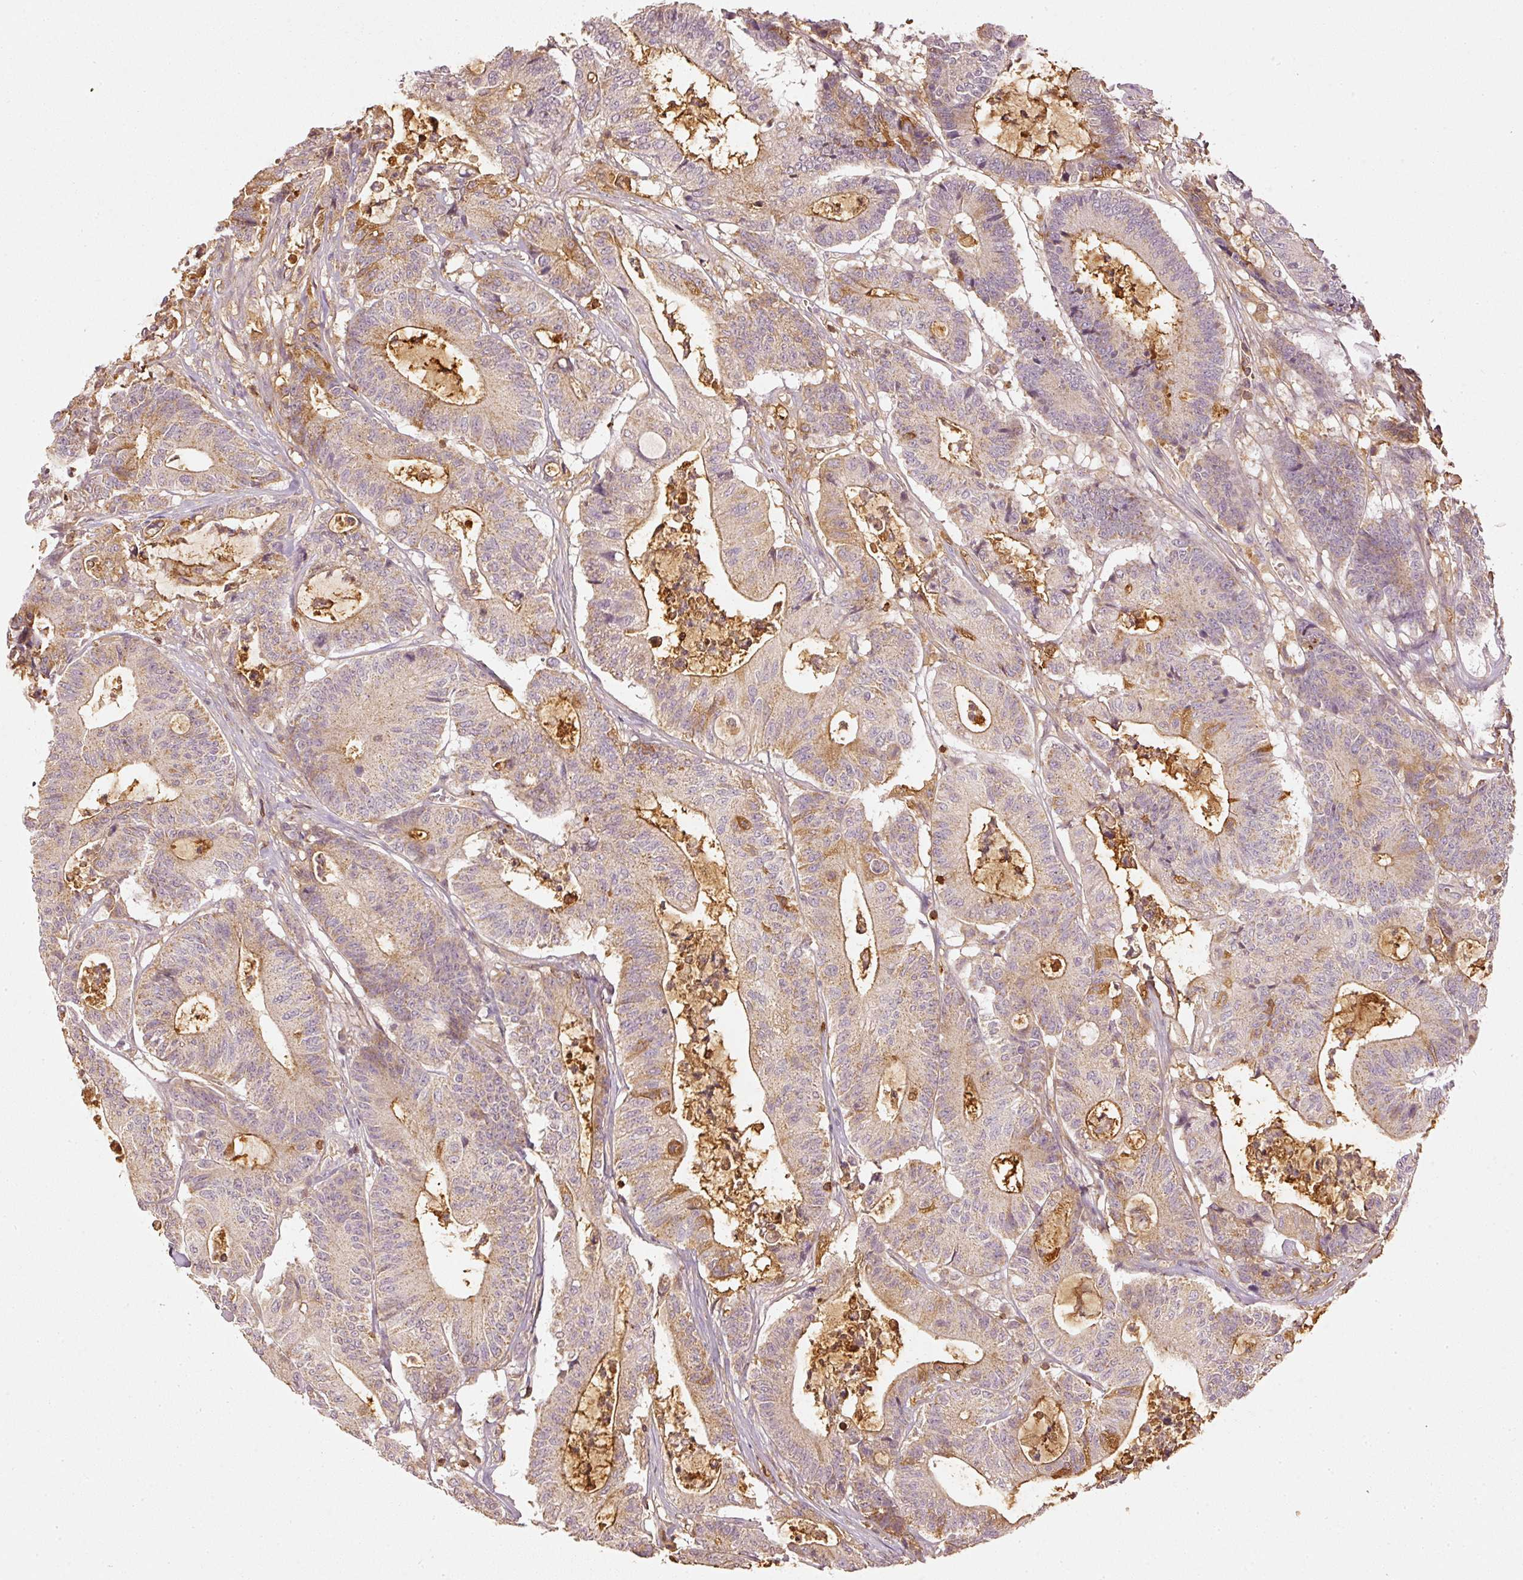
{"staining": {"intensity": "weak", "quantity": "25%-75%", "location": "cytoplasmic/membranous"}, "tissue": "colorectal cancer", "cell_type": "Tumor cells", "image_type": "cancer", "snomed": [{"axis": "morphology", "description": "Adenocarcinoma, NOS"}, {"axis": "topography", "description": "Colon"}], "caption": "Brown immunohistochemical staining in human adenocarcinoma (colorectal) exhibits weak cytoplasmic/membranous positivity in about 25%-75% of tumor cells.", "gene": "EVL", "patient": {"sex": "female", "age": 84}}